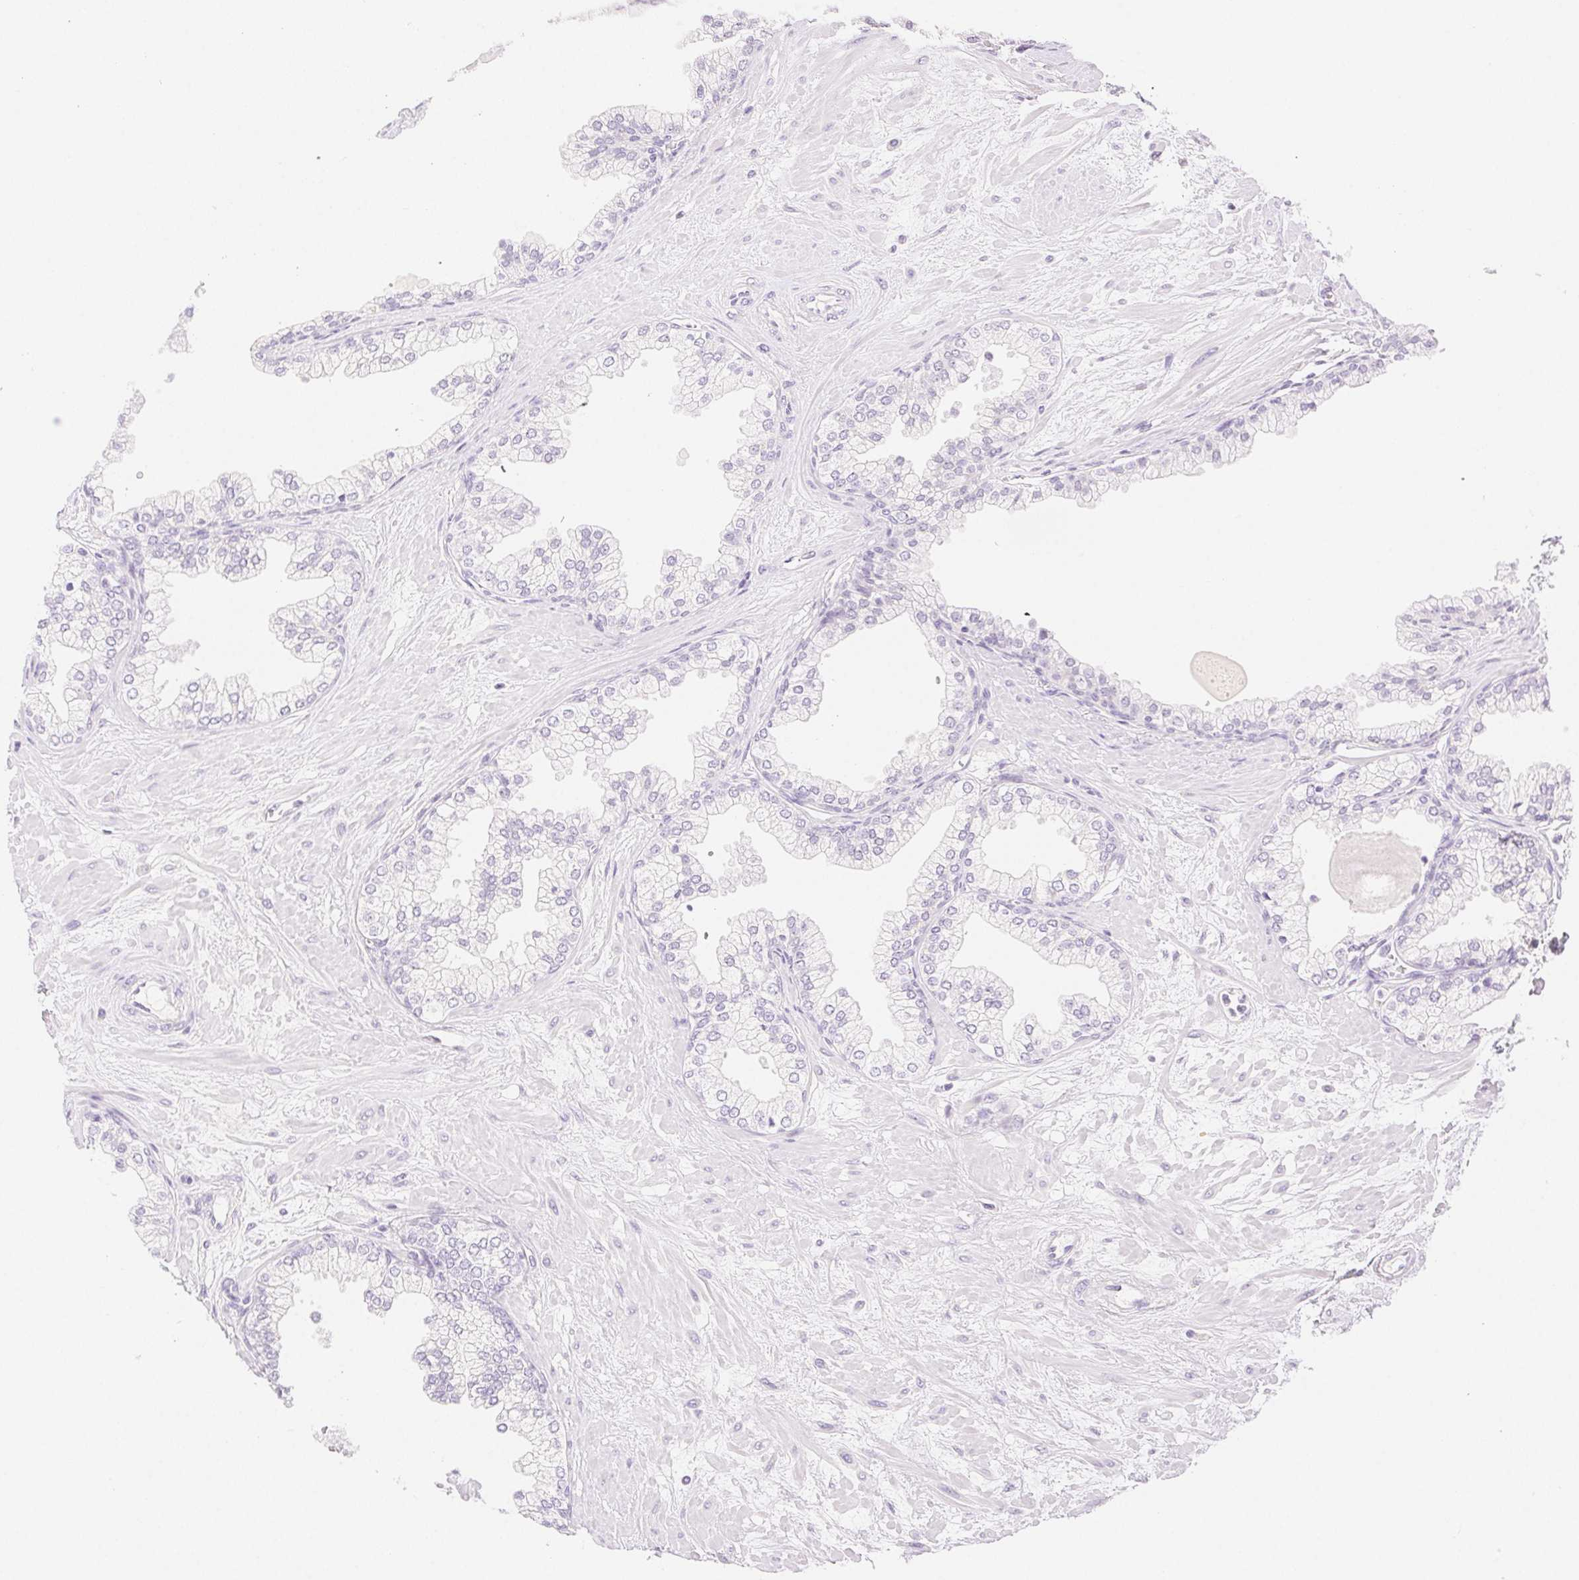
{"staining": {"intensity": "negative", "quantity": "none", "location": "none"}, "tissue": "prostate", "cell_type": "Glandular cells", "image_type": "normal", "snomed": [{"axis": "morphology", "description": "Normal tissue, NOS"}, {"axis": "topography", "description": "Prostate"}, {"axis": "topography", "description": "Peripheral nerve tissue"}], "caption": "The image demonstrates no staining of glandular cells in normal prostate.", "gene": "SPACA4", "patient": {"sex": "male", "age": 61}}